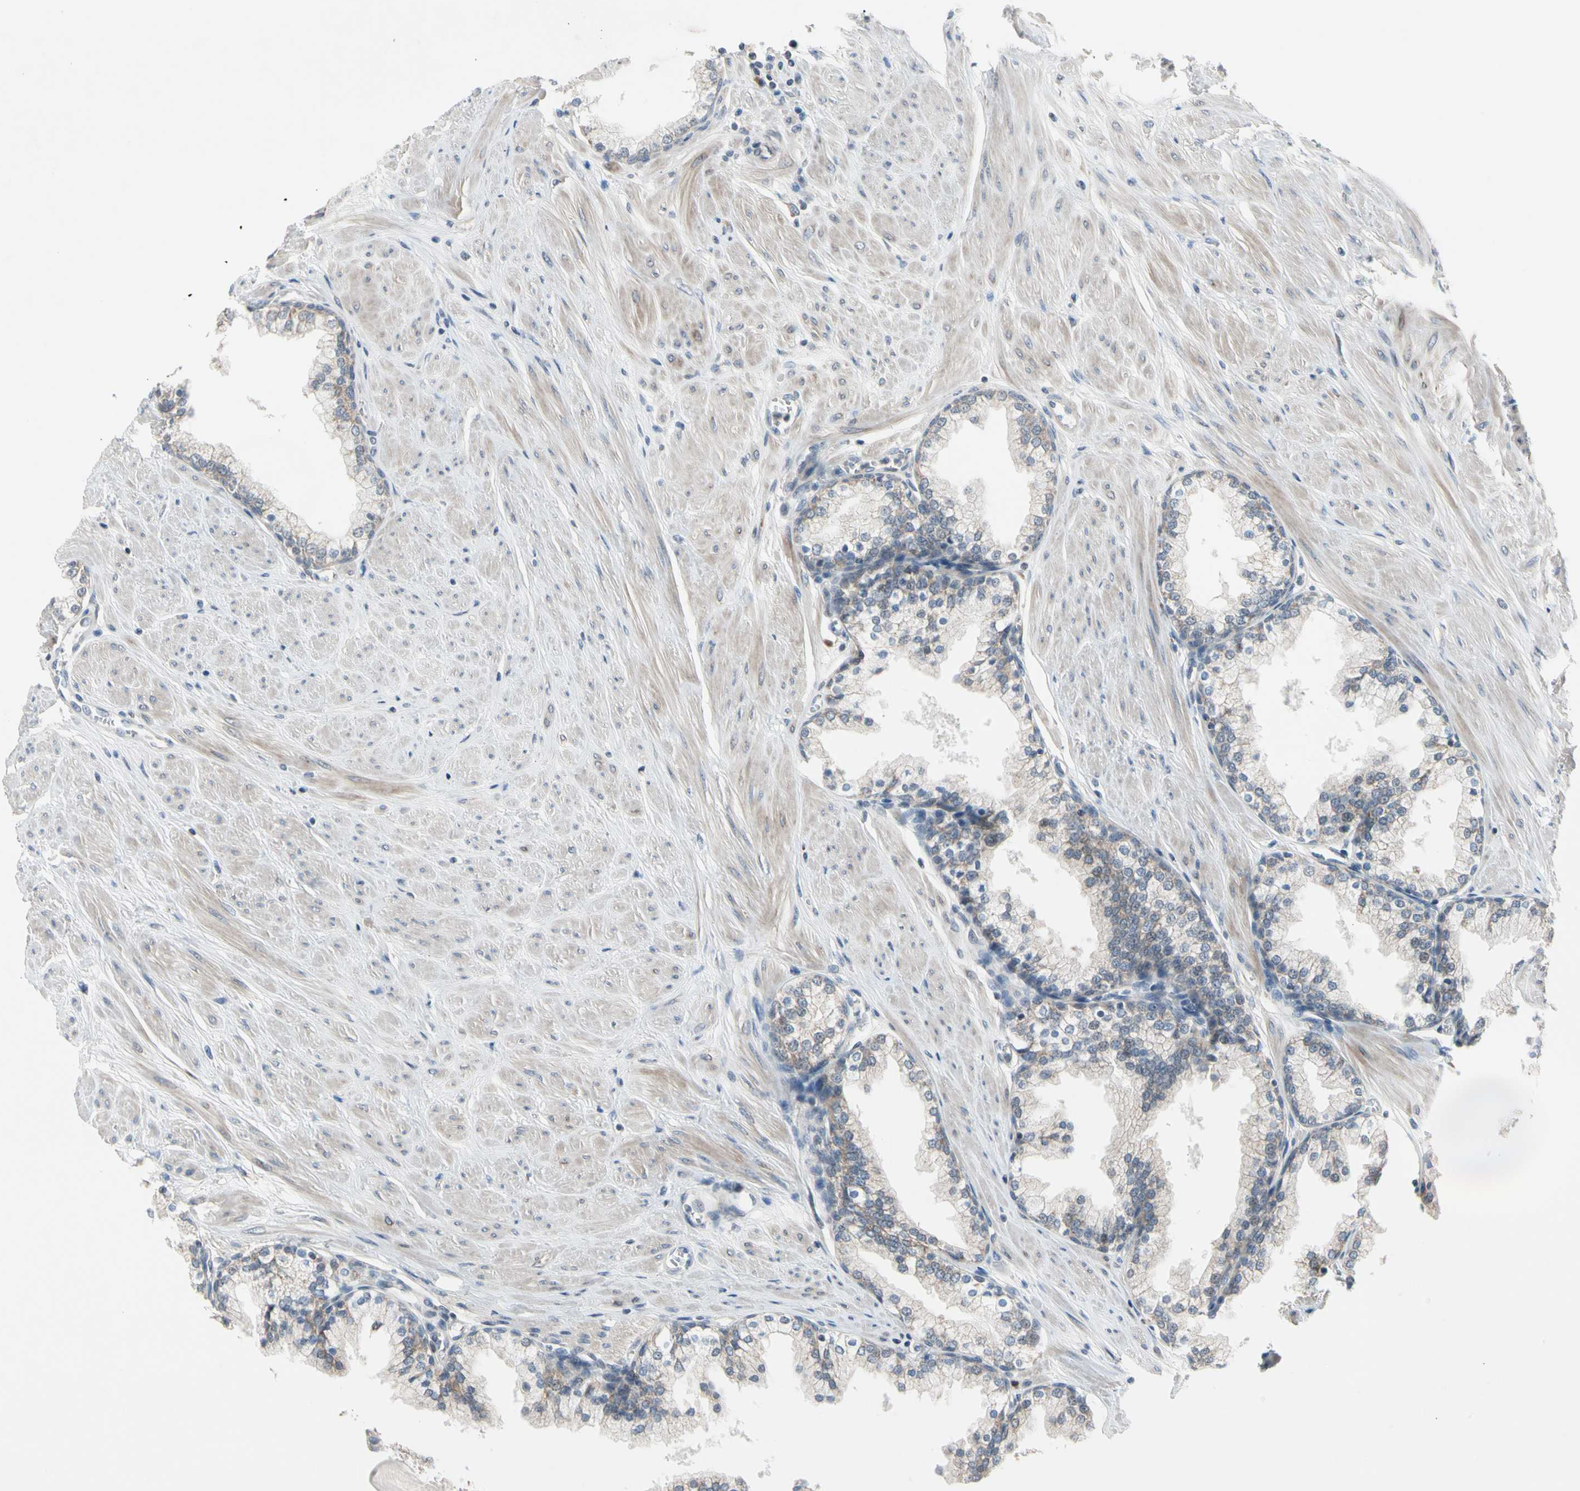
{"staining": {"intensity": "weak", "quantity": "25%-75%", "location": "cytoplasmic/membranous"}, "tissue": "prostate", "cell_type": "Glandular cells", "image_type": "normal", "snomed": [{"axis": "morphology", "description": "Normal tissue, NOS"}, {"axis": "topography", "description": "Prostate"}], "caption": "DAB immunohistochemical staining of normal human prostate exhibits weak cytoplasmic/membranous protein expression in approximately 25%-75% of glandular cells.", "gene": "MARK1", "patient": {"sex": "male", "age": 51}}